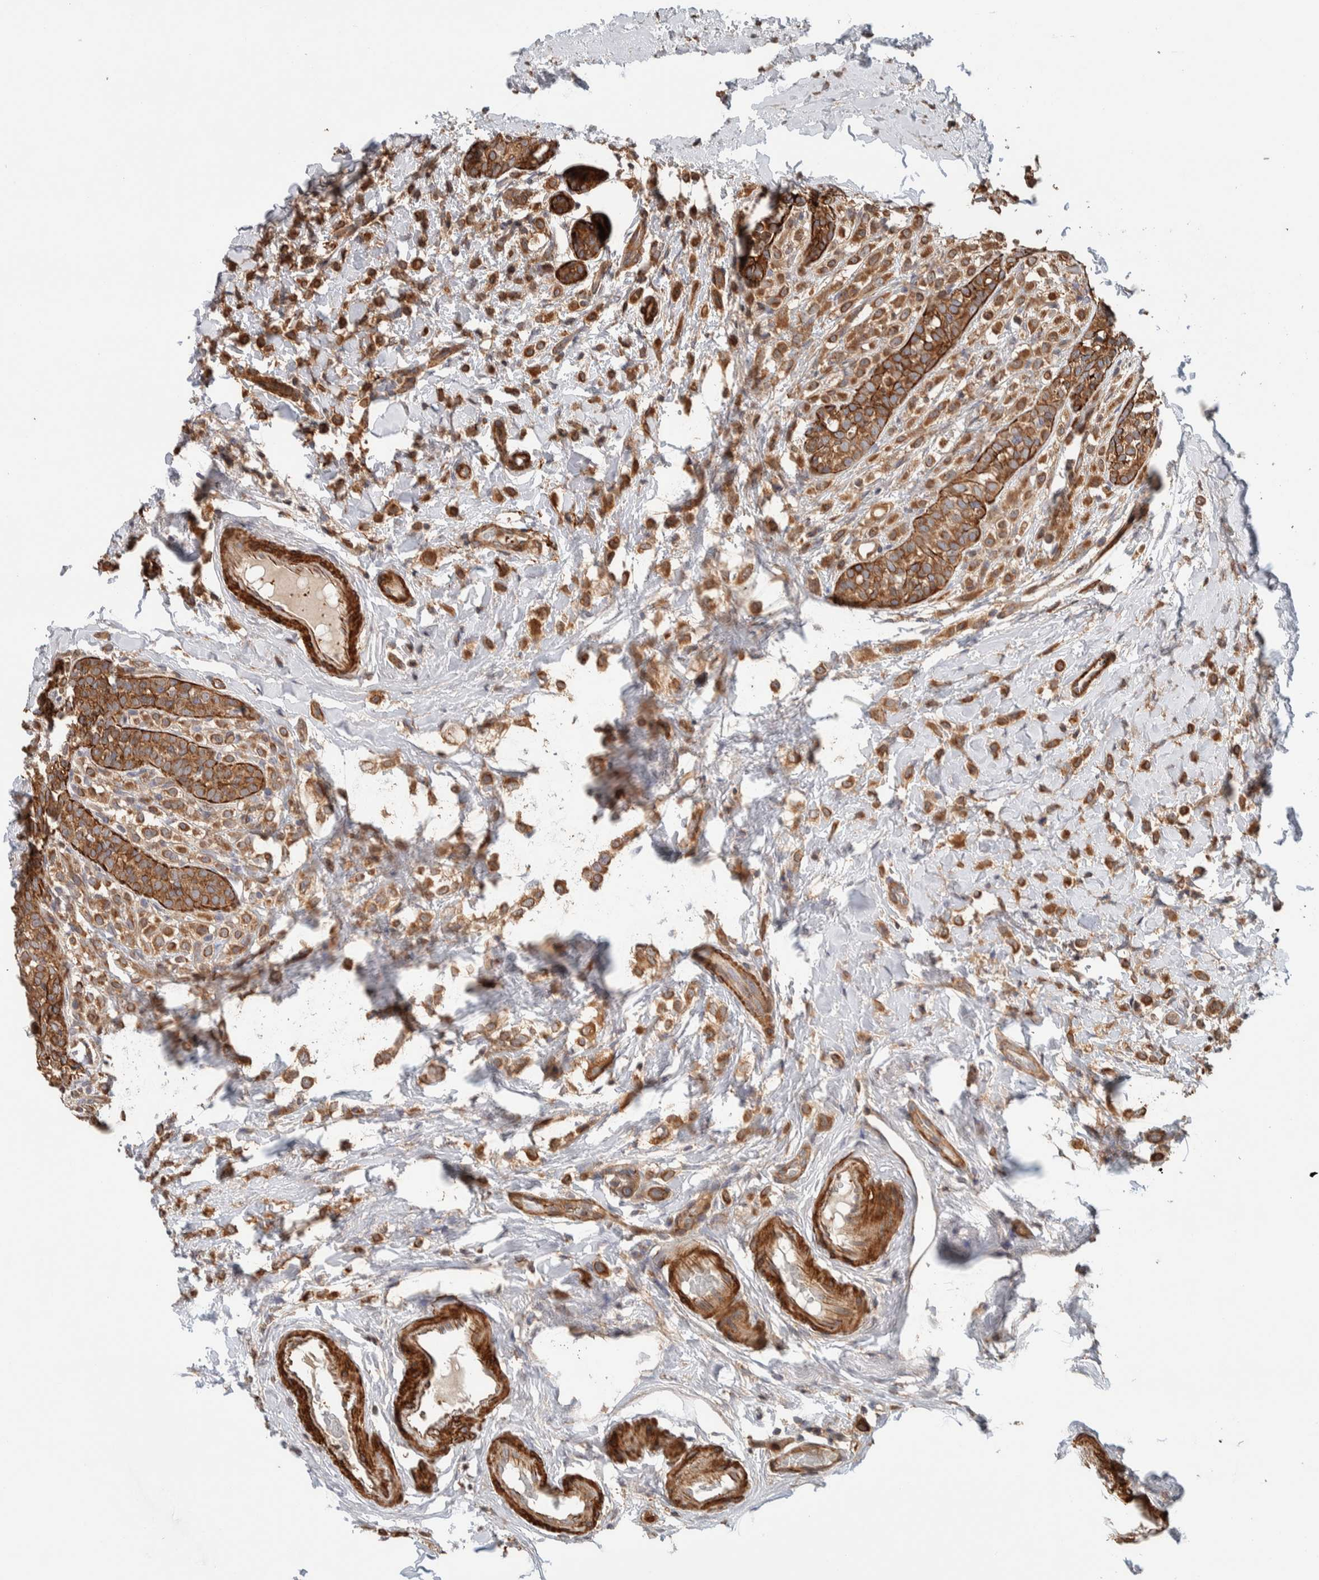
{"staining": {"intensity": "moderate", "quantity": ">75%", "location": "cytoplasmic/membranous"}, "tissue": "breast cancer", "cell_type": "Tumor cells", "image_type": "cancer", "snomed": [{"axis": "morphology", "description": "Lobular carcinoma"}, {"axis": "topography", "description": "Breast"}], "caption": "Human breast cancer (lobular carcinoma) stained for a protein (brown) demonstrates moderate cytoplasmic/membranous positive positivity in approximately >75% of tumor cells.", "gene": "SYNRG", "patient": {"sex": "female", "age": 50}}